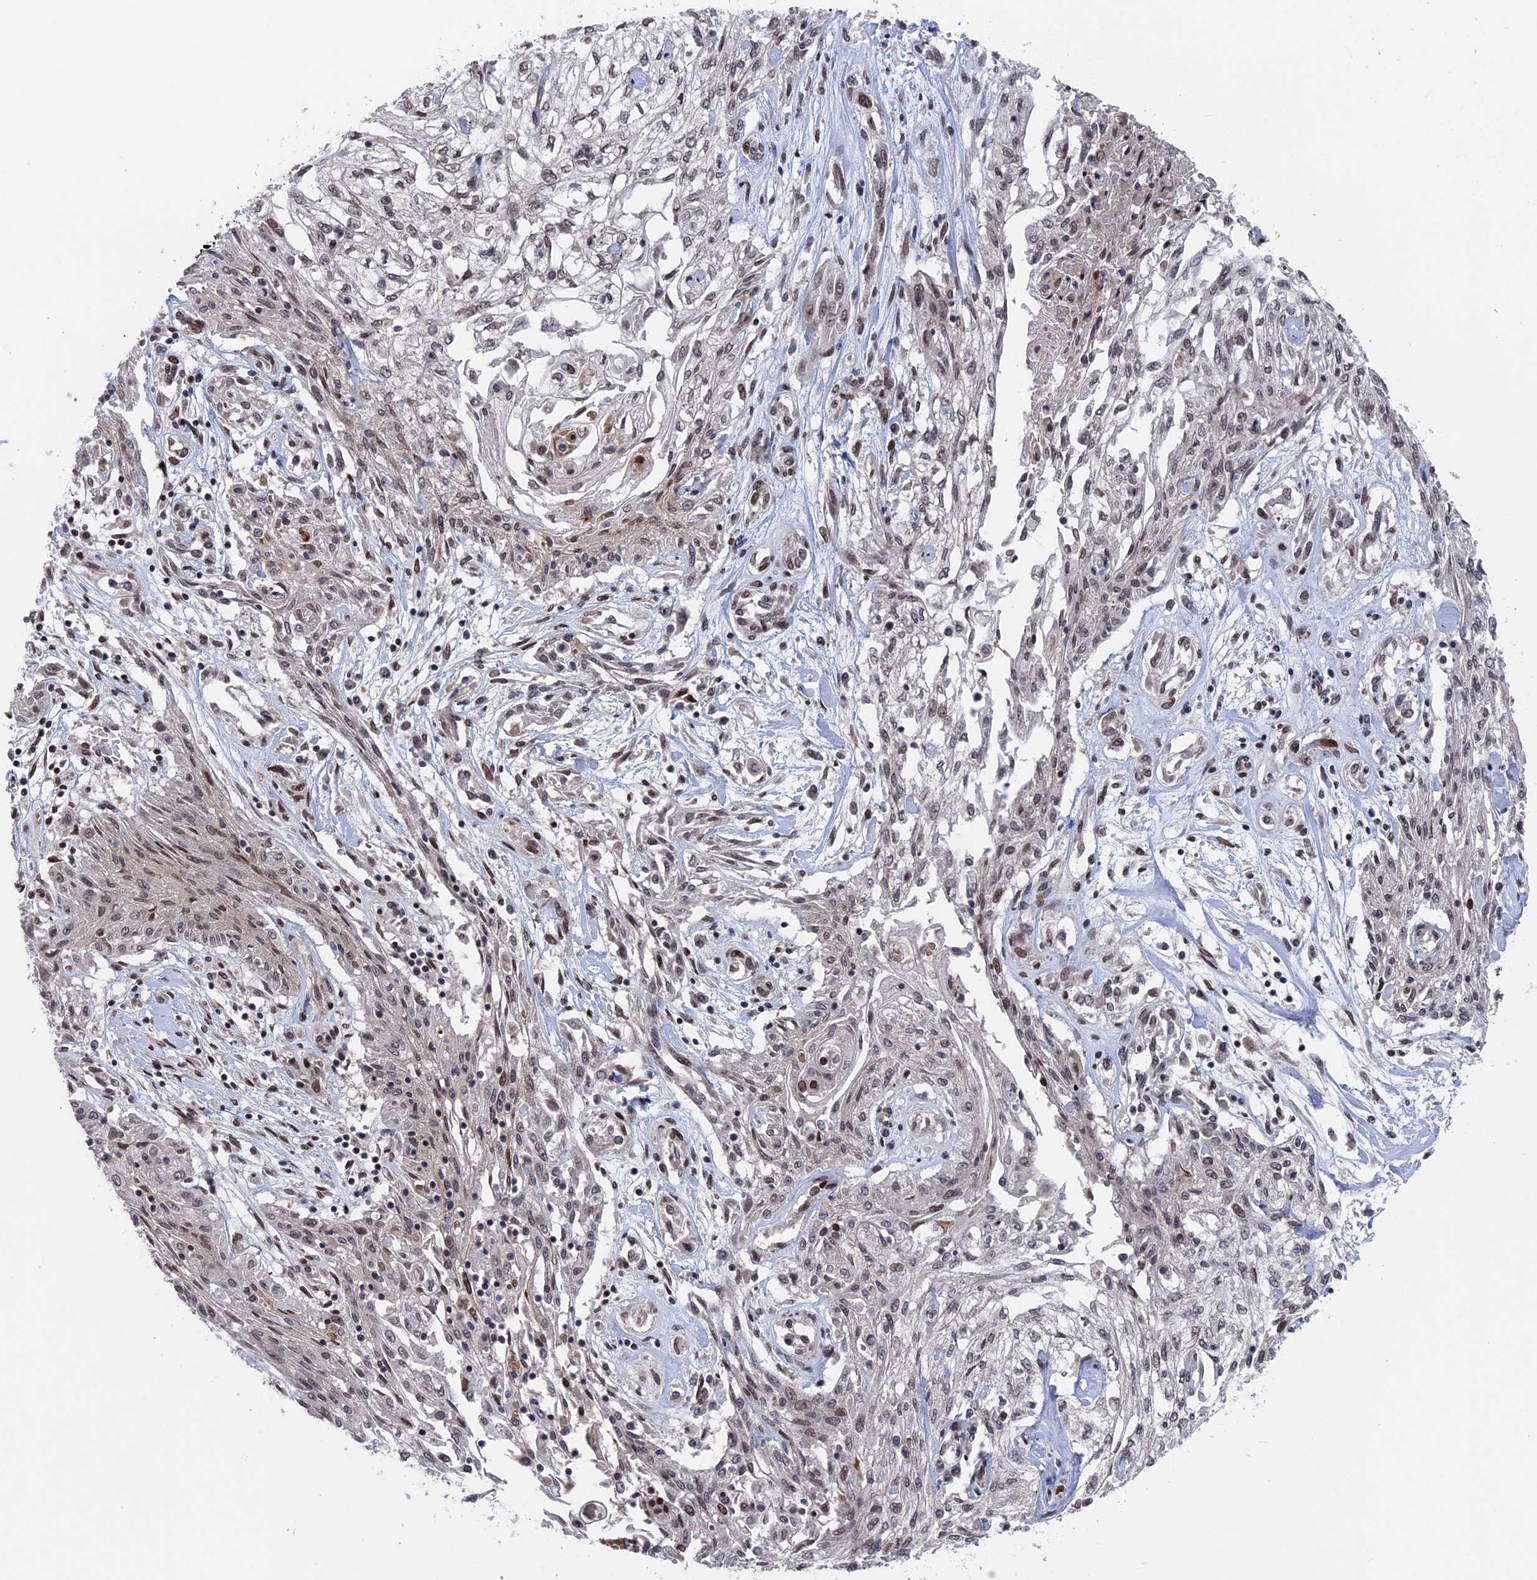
{"staining": {"intensity": "weak", "quantity": "25%-75%", "location": "nuclear"}, "tissue": "skin cancer", "cell_type": "Tumor cells", "image_type": "cancer", "snomed": [{"axis": "morphology", "description": "Squamous cell carcinoma, NOS"}, {"axis": "morphology", "description": "Squamous cell carcinoma, metastatic, NOS"}, {"axis": "topography", "description": "Skin"}, {"axis": "topography", "description": "Lymph node"}], "caption": "Immunohistochemistry (IHC) micrograph of neoplastic tissue: skin cancer (metastatic squamous cell carcinoma) stained using immunohistochemistry reveals low levels of weak protein expression localized specifically in the nuclear of tumor cells, appearing as a nuclear brown color.", "gene": "NR2C2AP", "patient": {"sex": "male", "age": 75}}